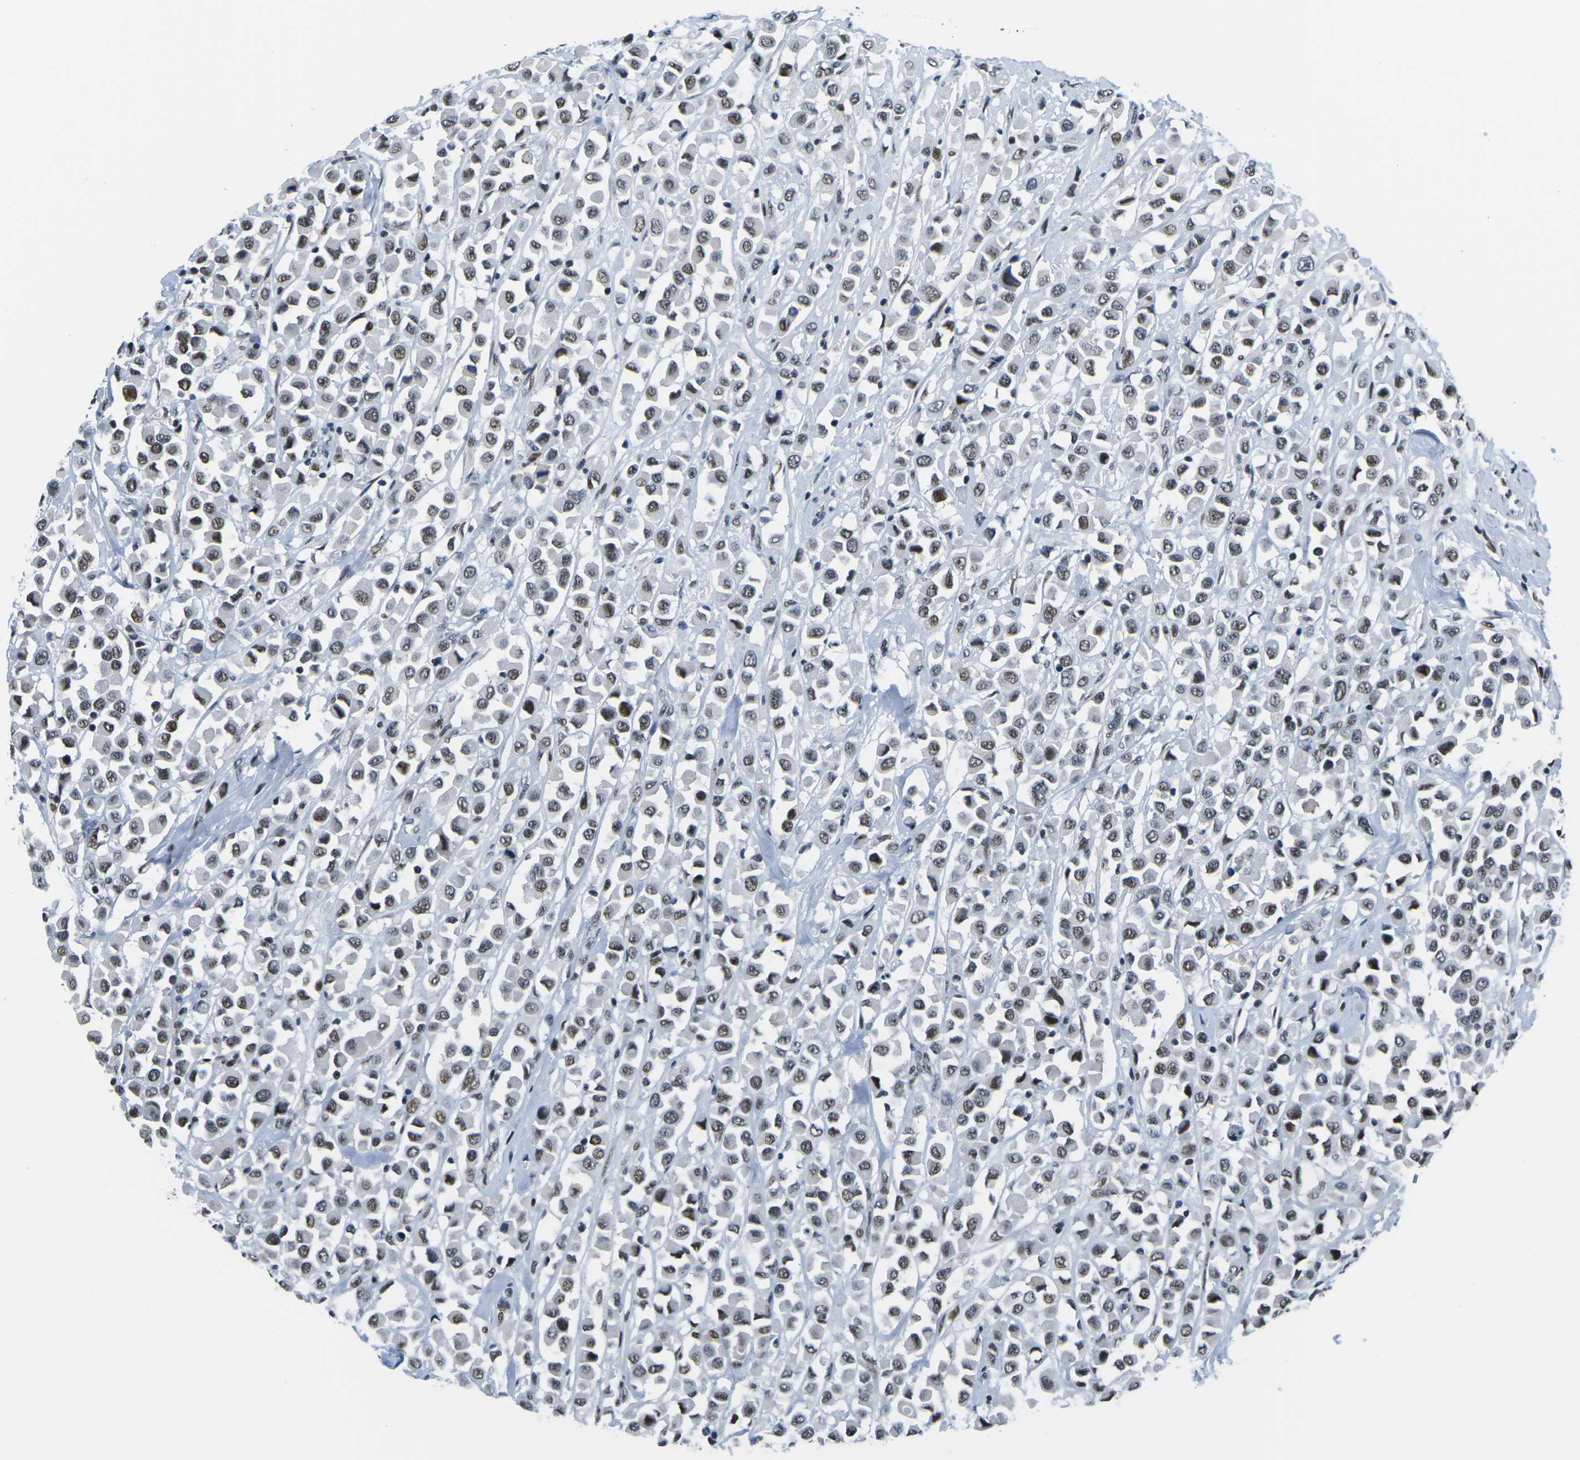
{"staining": {"intensity": "moderate", "quantity": ">75%", "location": "nuclear"}, "tissue": "breast cancer", "cell_type": "Tumor cells", "image_type": "cancer", "snomed": [{"axis": "morphology", "description": "Duct carcinoma"}, {"axis": "topography", "description": "Breast"}], "caption": "Tumor cells show moderate nuclear positivity in approximately >75% of cells in breast invasive ductal carcinoma.", "gene": "PRPF8", "patient": {"sex": "female", "age": 61}}